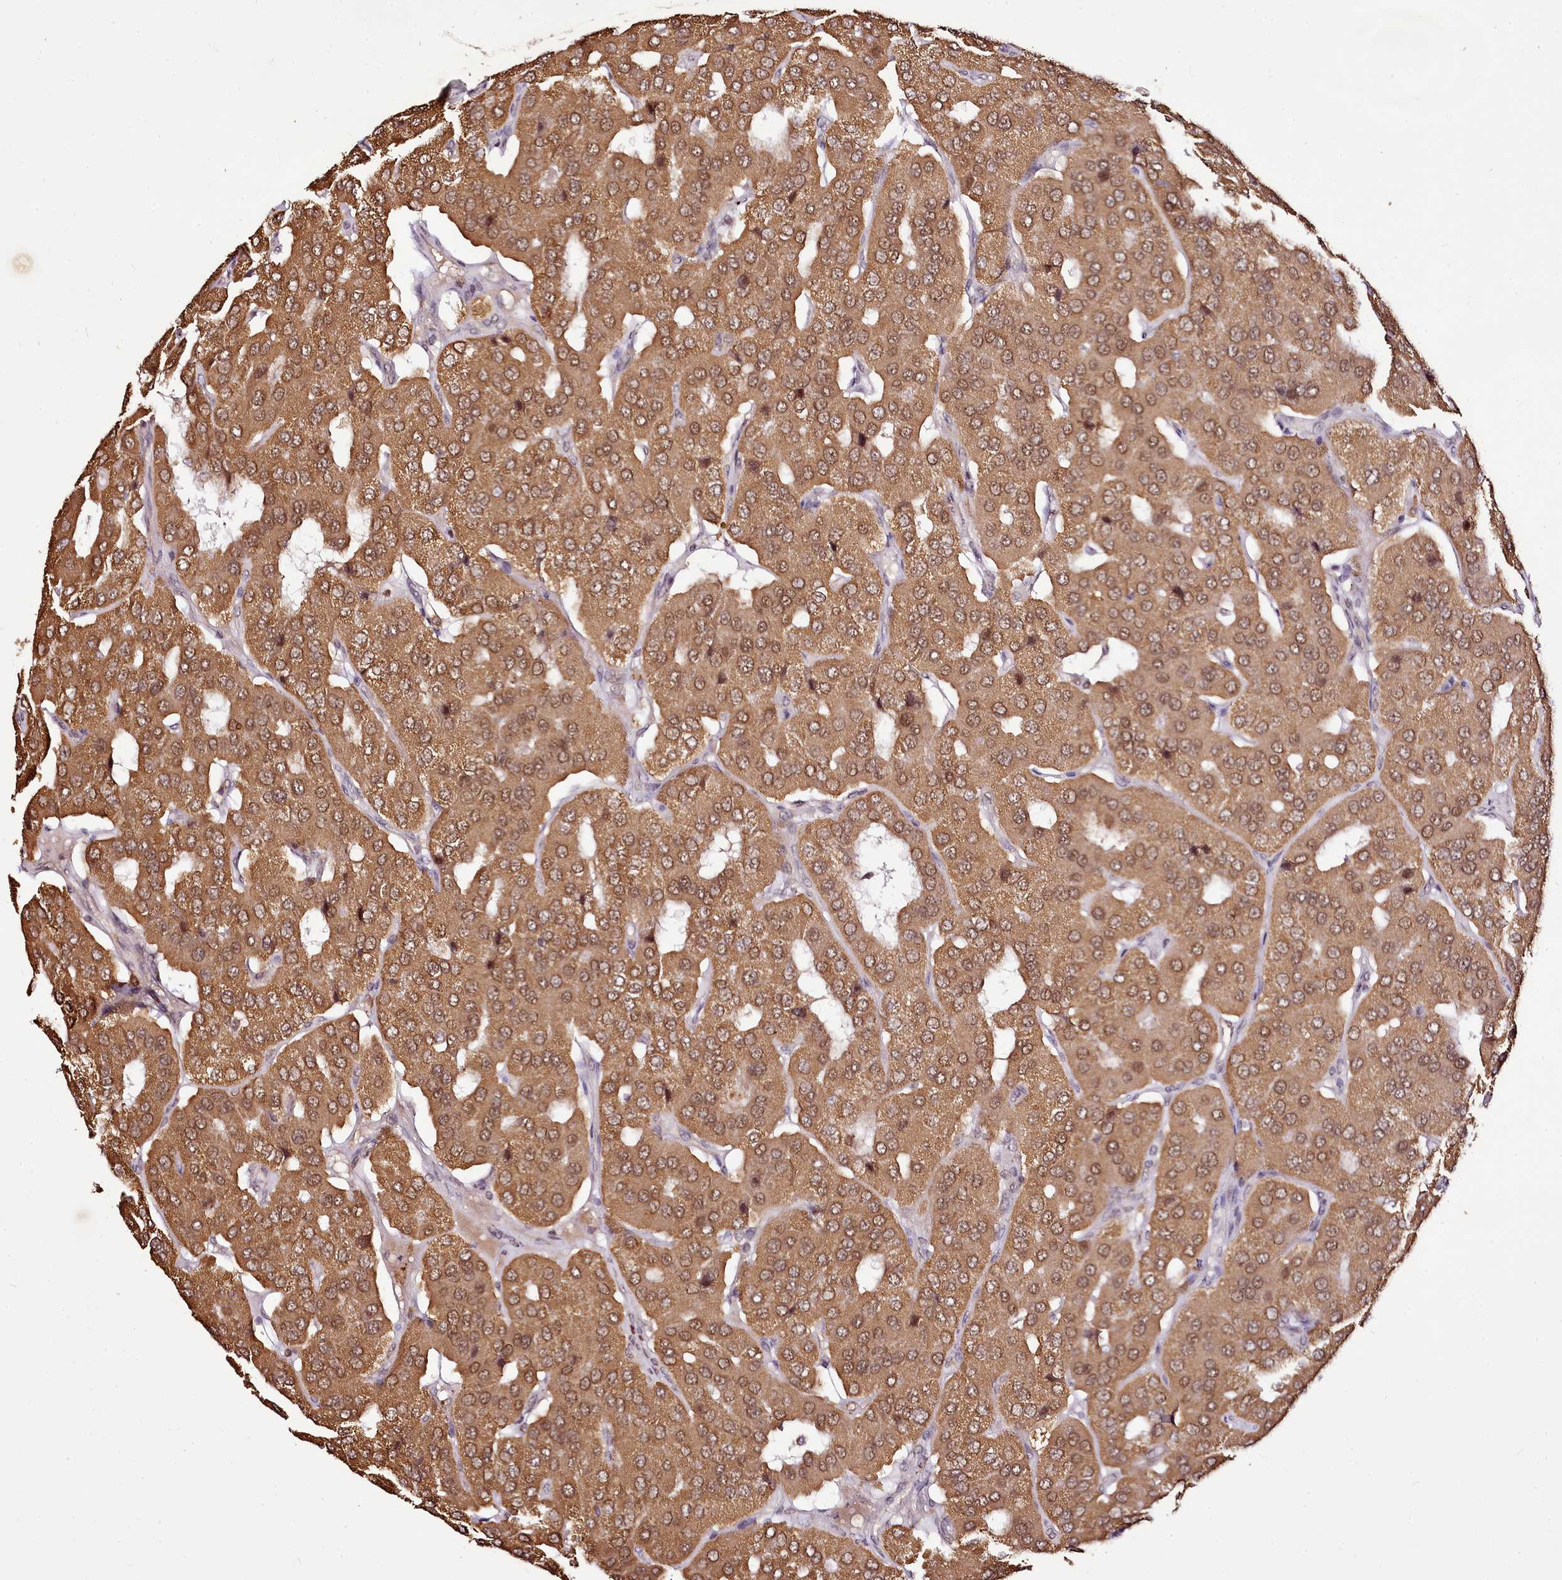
{"staining": {"intensity": "moderate", "quantity": ">75%", "location": "cytoplasmic/membranous,nuclear"}, "tissue": "parathyroid gland", "cell_type": "Glandular cells", "image_type": "normal", "snomed": [{"axis": "morphology", "description": "Normal tissue, NOS"}, {"axis": "morphology", "description": "Adenoma, NOS"}, {"axis": "topography", "description": "Parathyroid gland"}], "caption": "Moderate cytoplasmic/membranous,nuclear expression for a protein is appreciated in about >75% of glandular cells of normal parathyroid gland using immunohistochemistry.", "gene": "EDIL3", "patient": {"sex": "female", "age": 86}}